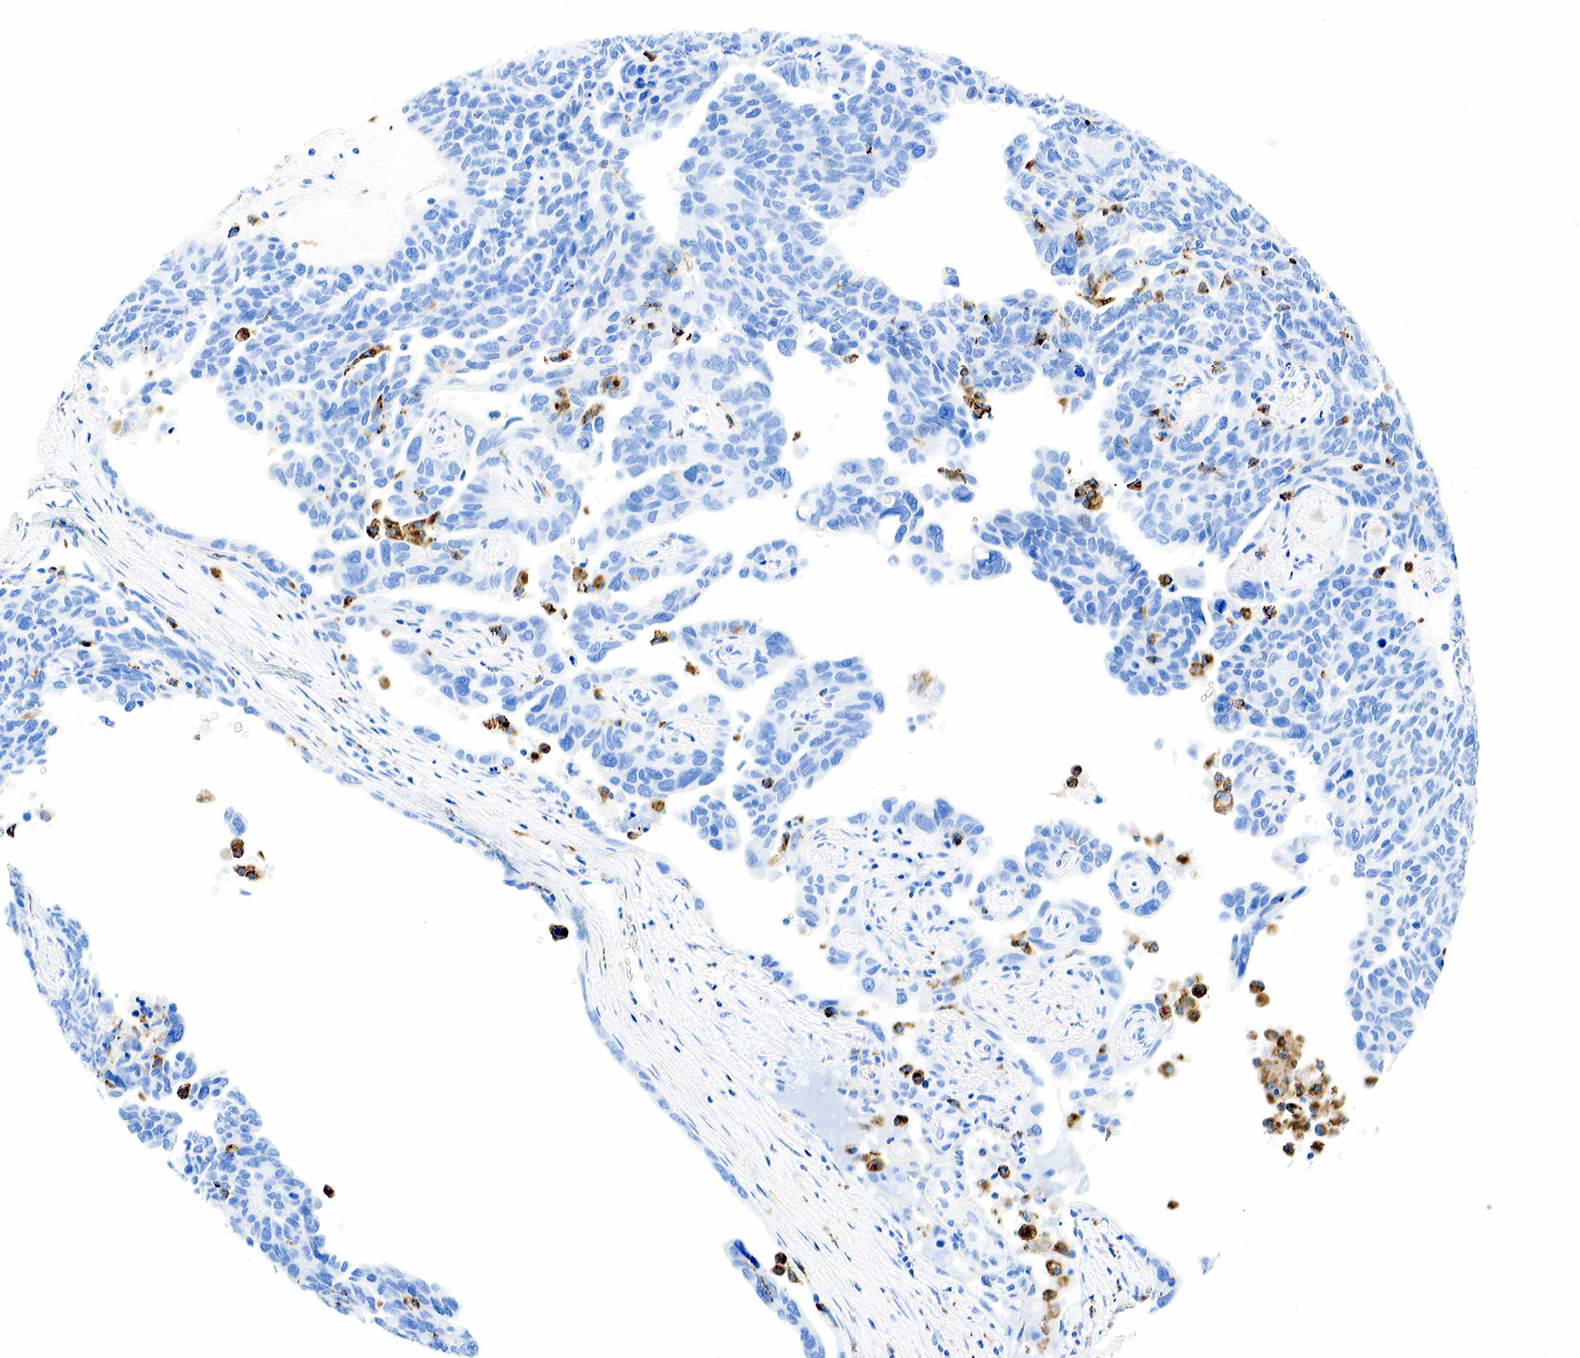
{"staining": {"intensity": "negative", "quantity": "none", "location": "none"}, "tissue": "ovarian cancer", "cell_type": "Tumor cells", "image_type": "cancer", "snomed": [{"axis": "morphology", "description": "Cystadenocarcinoma, serous, NOS"}, {"axis": "topography", "description": "Ovary"}], "caption": "This is an IHC histopathology image of serous cystadenocarcinoma (ovarian). There is no staining in tumor cells.", "gene": "CD68", "patient": {"sex": "female", "age": 64}}